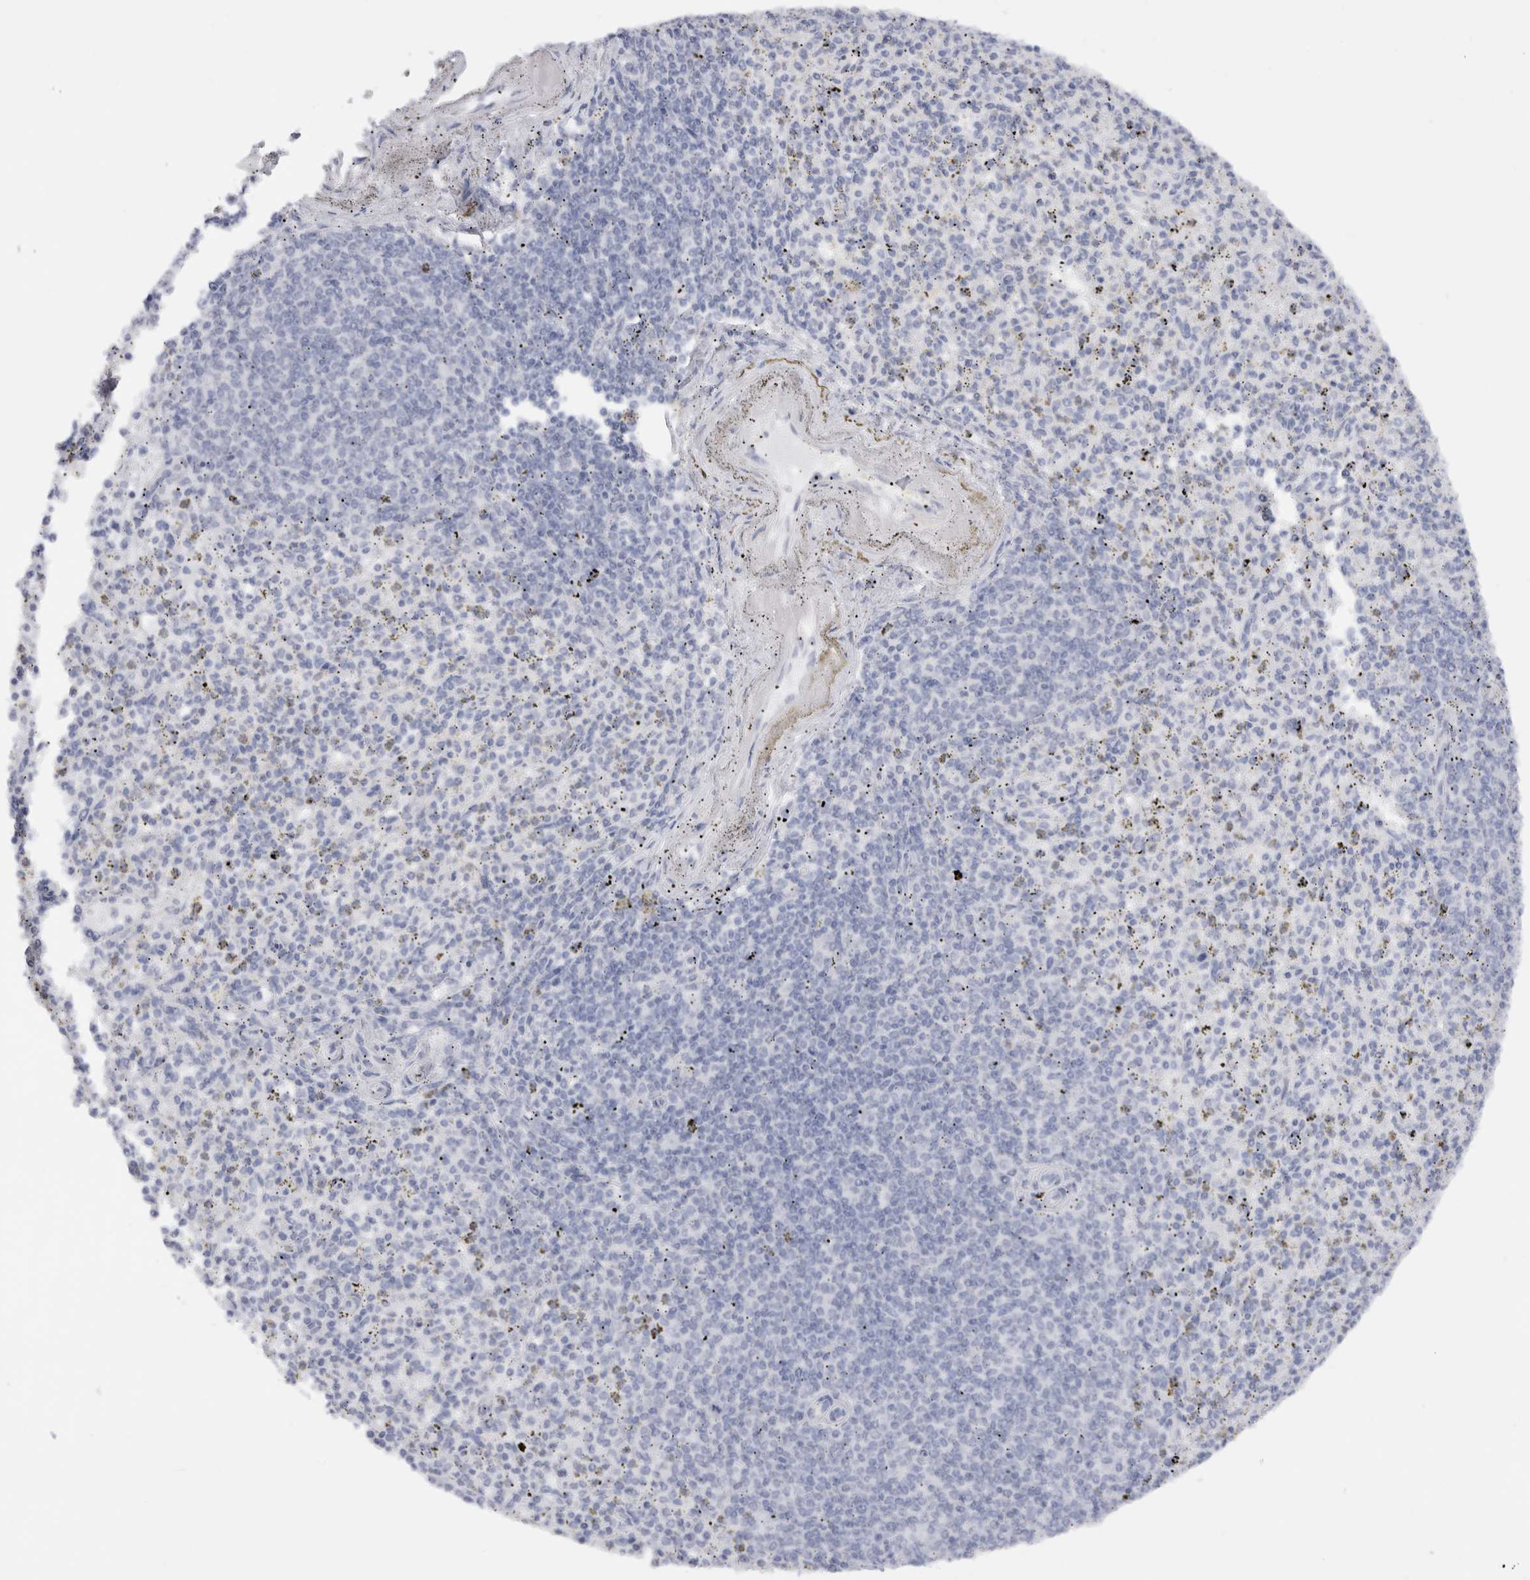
{"staining": {"intensity": "negative", "quantity": "none", "location": "none"}, "tissue": "spleen", "cell_type": "Cells in red pulp", "image_type": "normal", "snomed": [{"axis": "morphology", "description": "Normal tissue, NOS"}, {"axis": "topography", "description": "Spleen"}], "caption": "The image displays no staining of cells in red pulp in unremarkable spleen. (Brightfield microscopy of DAB (3,3'-diaminobenzidine) IHC at high magnification).", "gene": "C9orf50", "patient": {"sex": "male", "age": 72}}